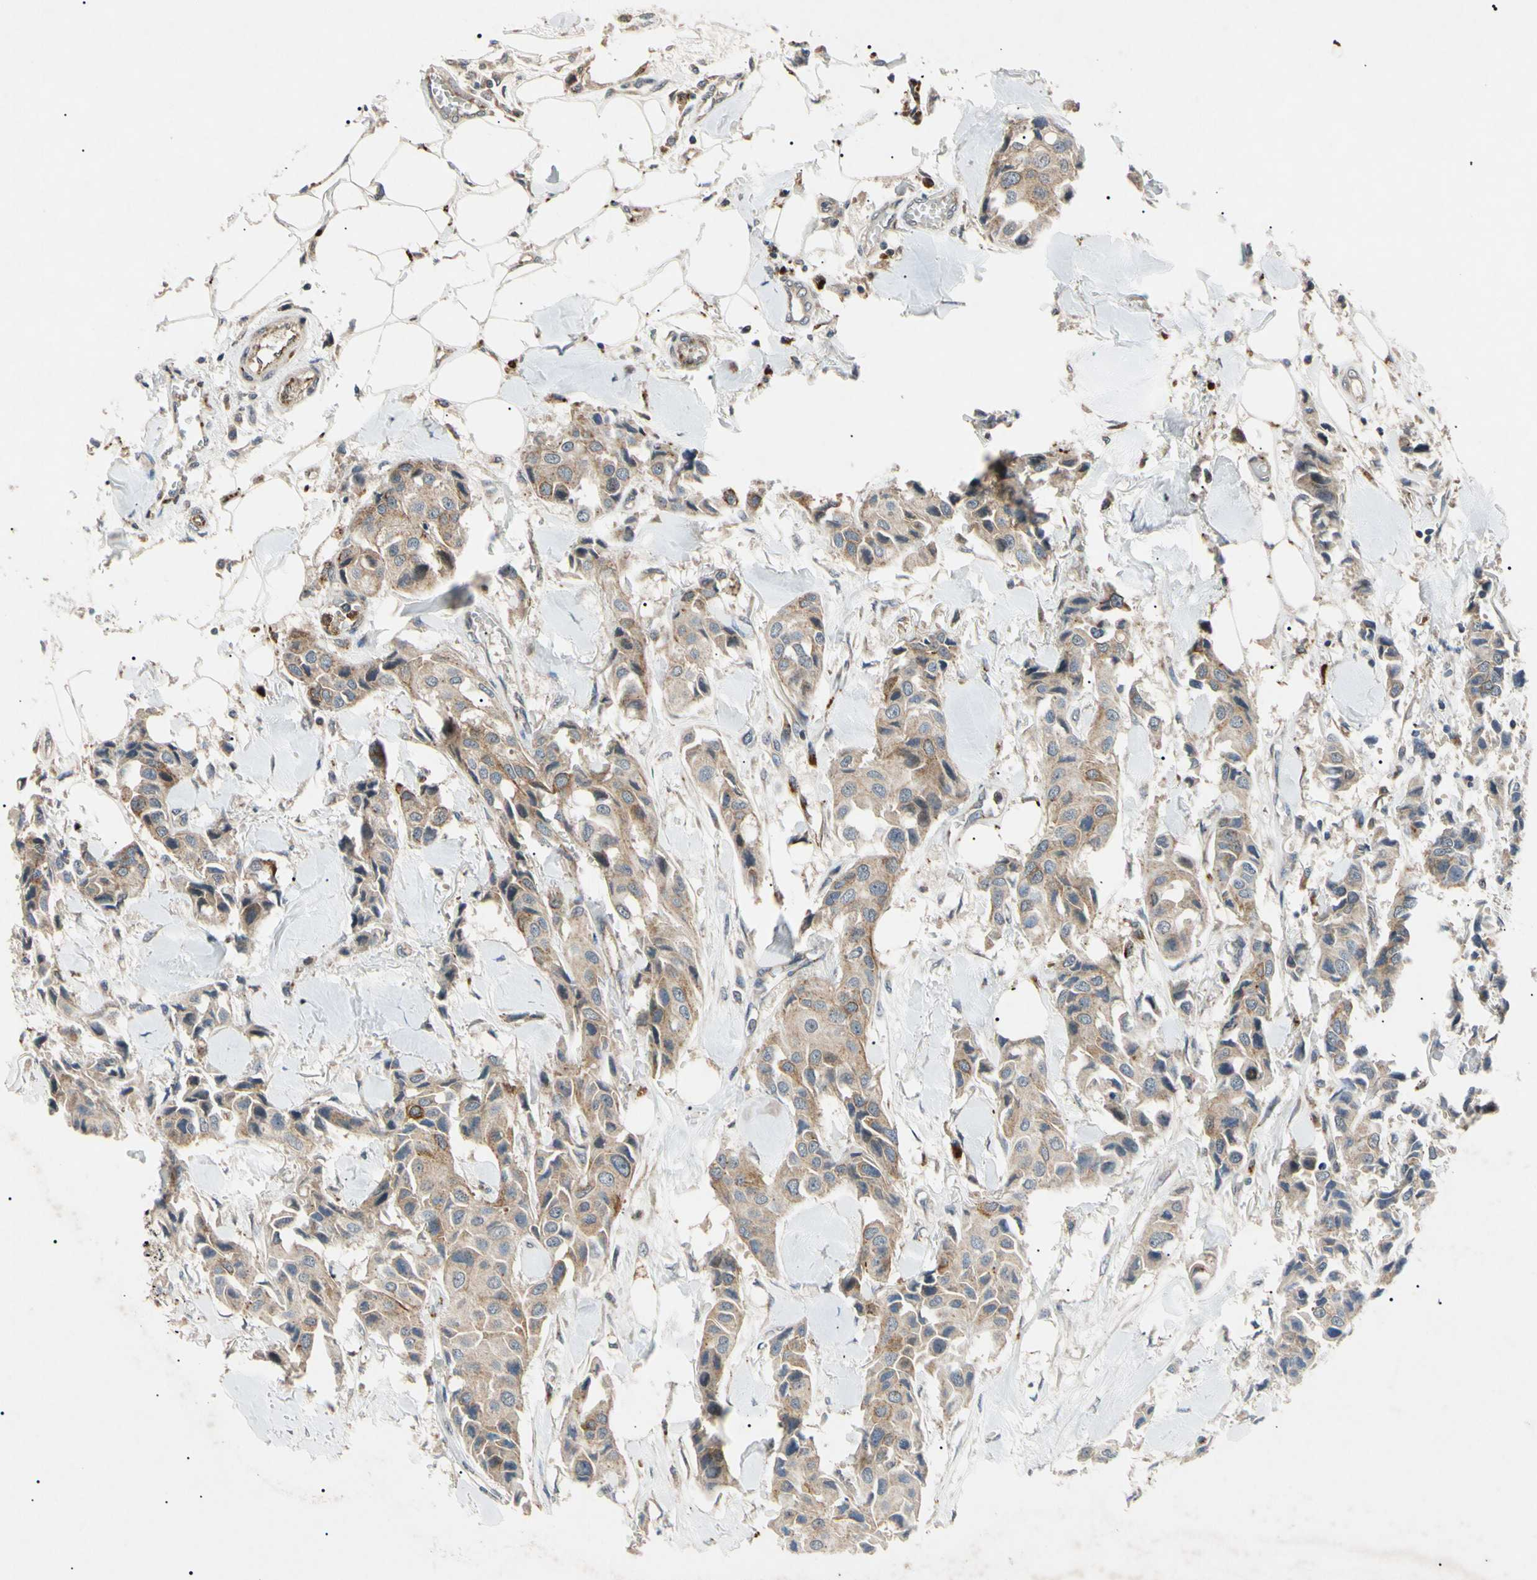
{"staining": {"intensity": "weak", "quantity": ">75%", "location": "cytoplasmic/membranous"}, "tissue": "breast cancer", "cell_type": "Tumor cells", "image_type": "cancer", "snomed": [{"axis": "morphology", "description": "Duct carcinoma"}, {"axis": "topography", "description": "Breast"}], "caption": "Protein analysis of infiltrating ductal carcinoma (breast) tissue demonstrates weak cytoplasmic/membranous staining in approximately >75% of tumor cells.", "gene": "TUBB4A", "patient": {"sex": "female", "age": 80}}